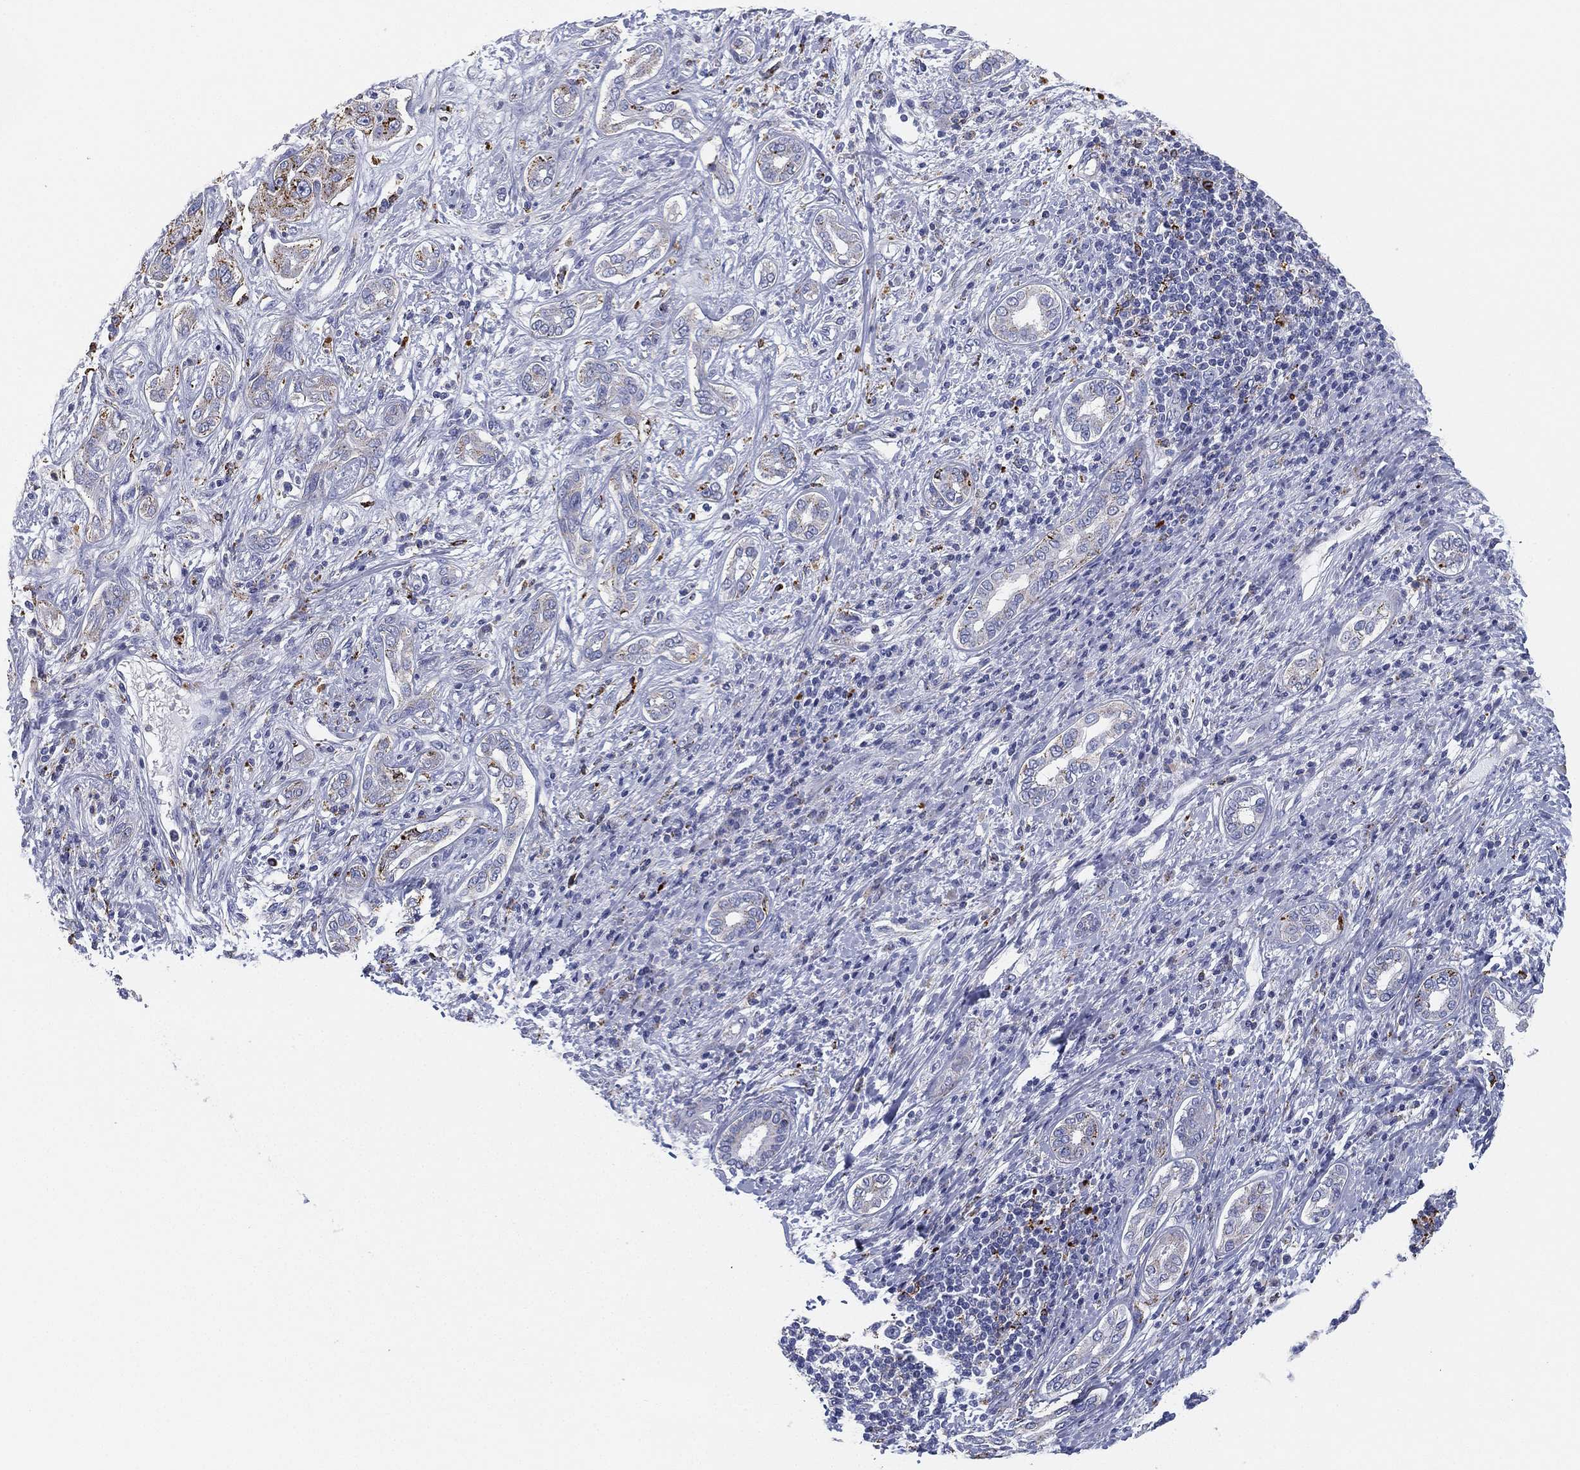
{"staining": {"intensity": "weak", "quantity": "<25%", "location": "cytoplasmic/membranous"}, "tissue": "liver cancer", "cell_type": "Tumor cells", "image_type": "cancer", "snomed": [{"axis": "morphology", "description": "Carcinoma, Hepatocellular, NOS"}, {"axis": "topography", "description": "Liver"}], "caption": "Immunohistochemistry image of neoplastic tissue: human liver hepatocellular carcinoma stained with DAB (3,3'-diaminobenzidine) exhibits no significant protein positivity in tumor cells.", "gene": "NPC2", "patient": {"sex": "male", "age": 65}}